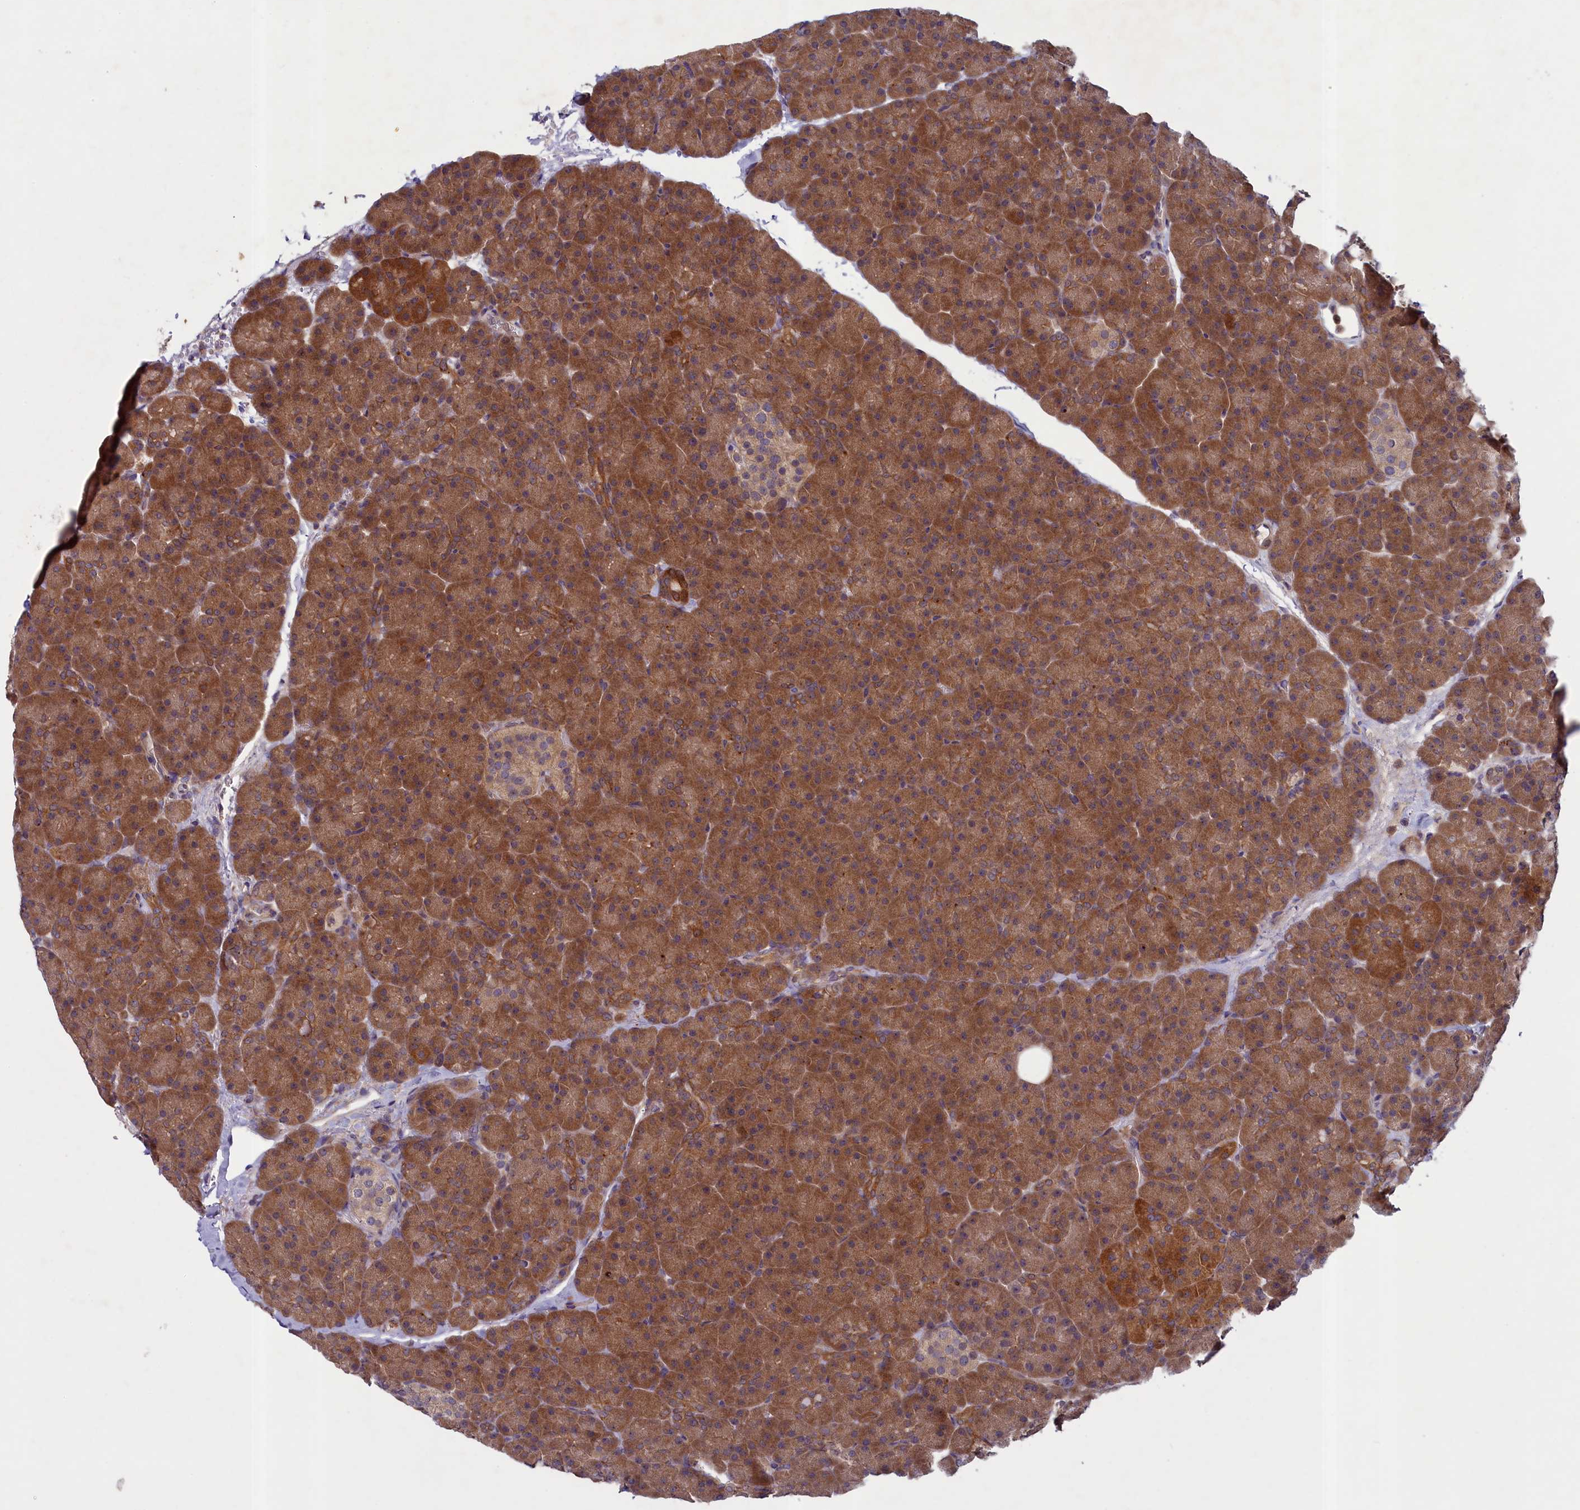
{"staining": {"intensity": "moderate", "quantity": ">75%", "location": "cytoplasmic/membranous"}, "tissue": "pancreas", "cell_type": "Exocrine glandular cells", "image_type": "normal", "snomed": [{"axis": "morphology", "description": "Normal tissue, NOS"}, {"axis": "topography", "description": "Pancreas"}], "caption": "Protein expression analysis of normal pancreas demonstrates moderate cytoplasmic/membranous expression in about >75% of exocrine glandular cells.", "gene": "NUBP1", "patient": {"sex": "male", "age": 36}}